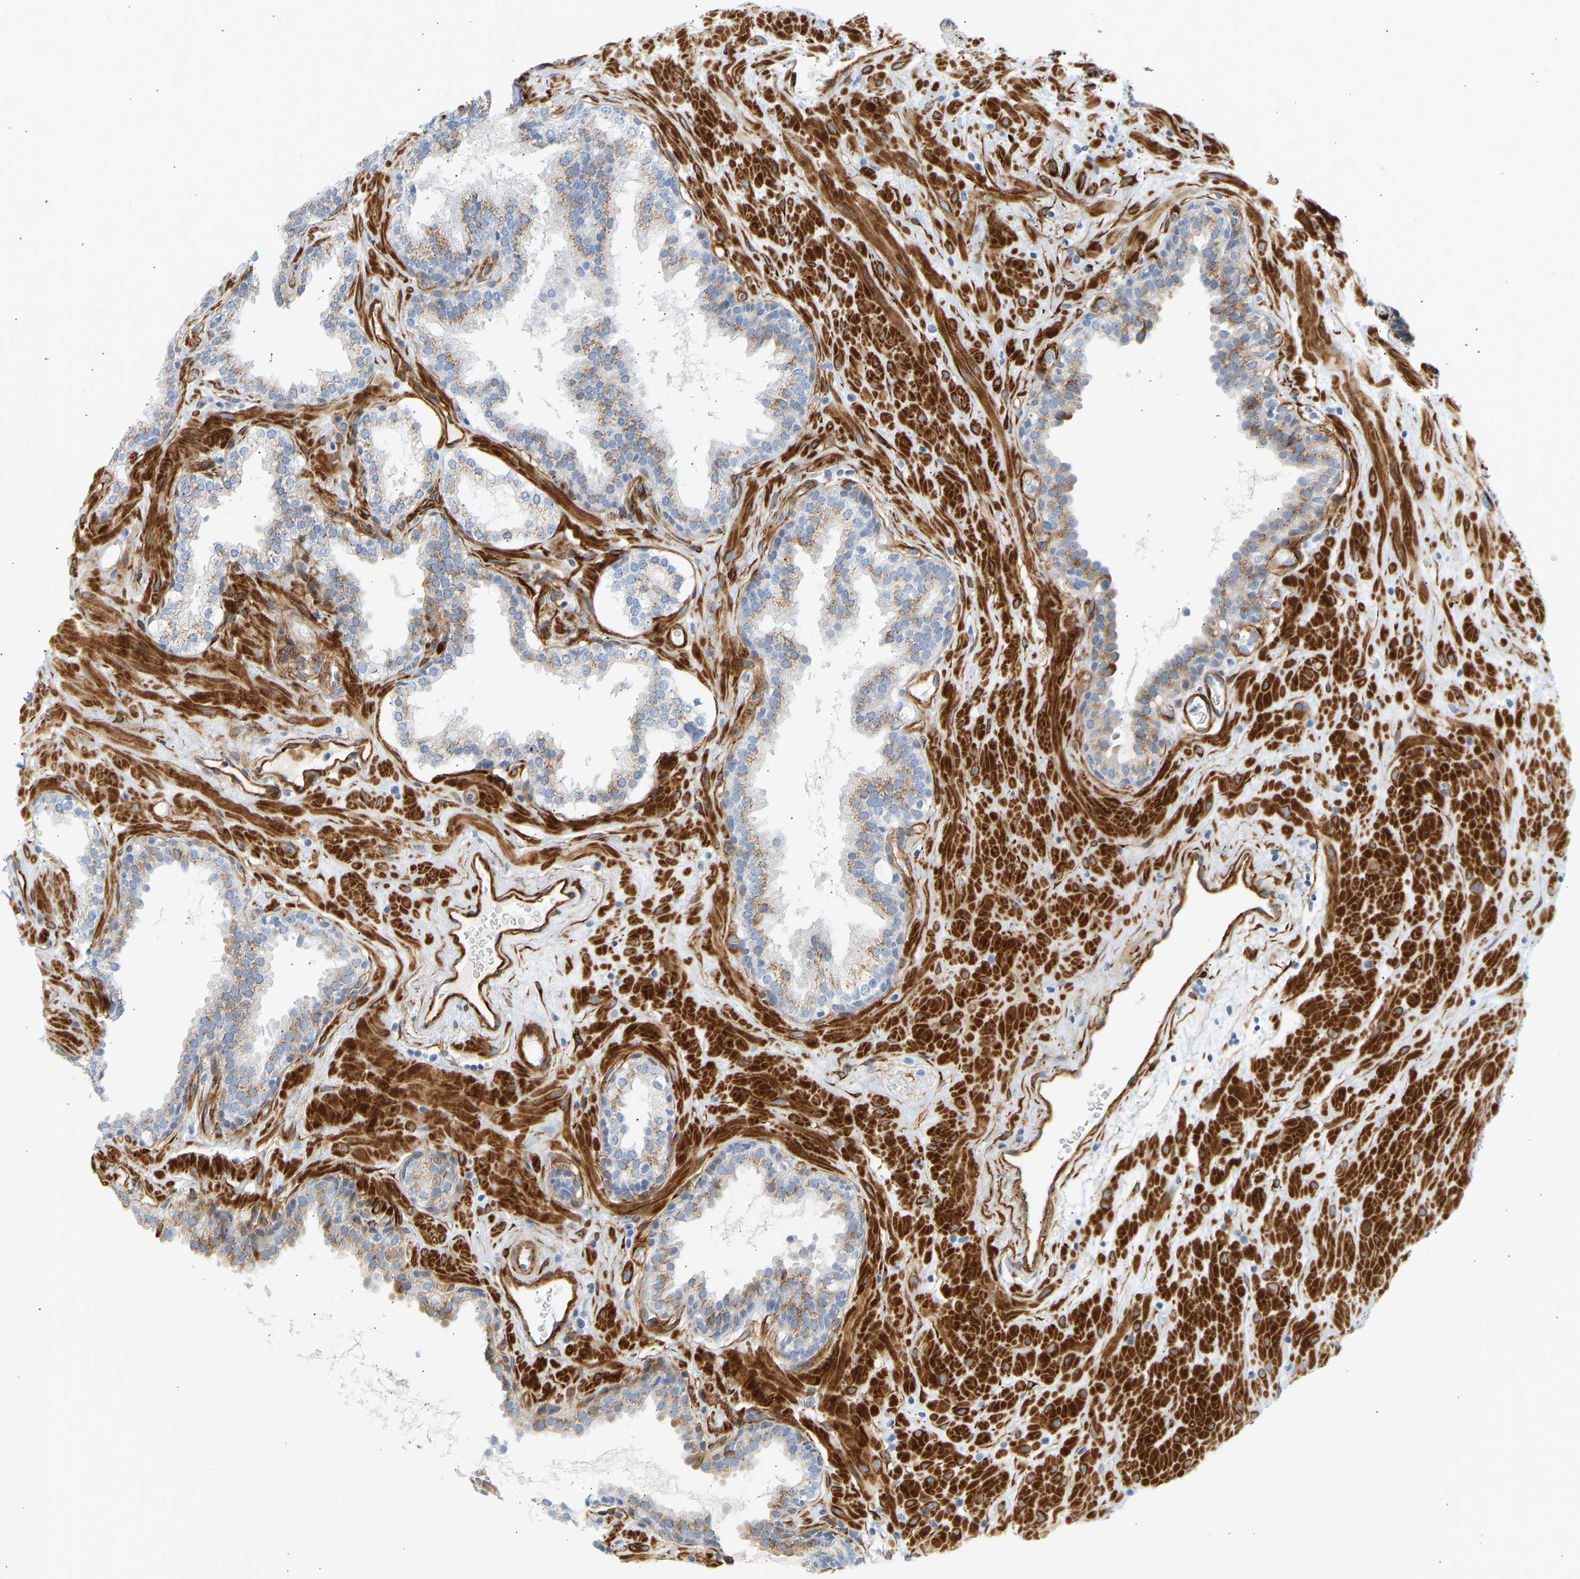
{"staining": {"intensity": "moderate", "quantity": "25%-75%", "location": "cytoplasmic/membranous"}, "tissue": "prostate", "cell_type": "Glandular cells", "image_type": "normal", "snomed": [{"axis": "morphology", "description": "Normal tissue, NOS"}, {"axis": "topography", "description": "Prostate"}], "caption": "Immunohistochemistry micrograph of normal prostate stained for a protein (brown), which shows medium levels of moderate cytoplasmic/membranous expression in approximately 25%-75% of glandular cells.", "gene": "SLC30A7", "patient": {"sex": "male", "age": 51}}